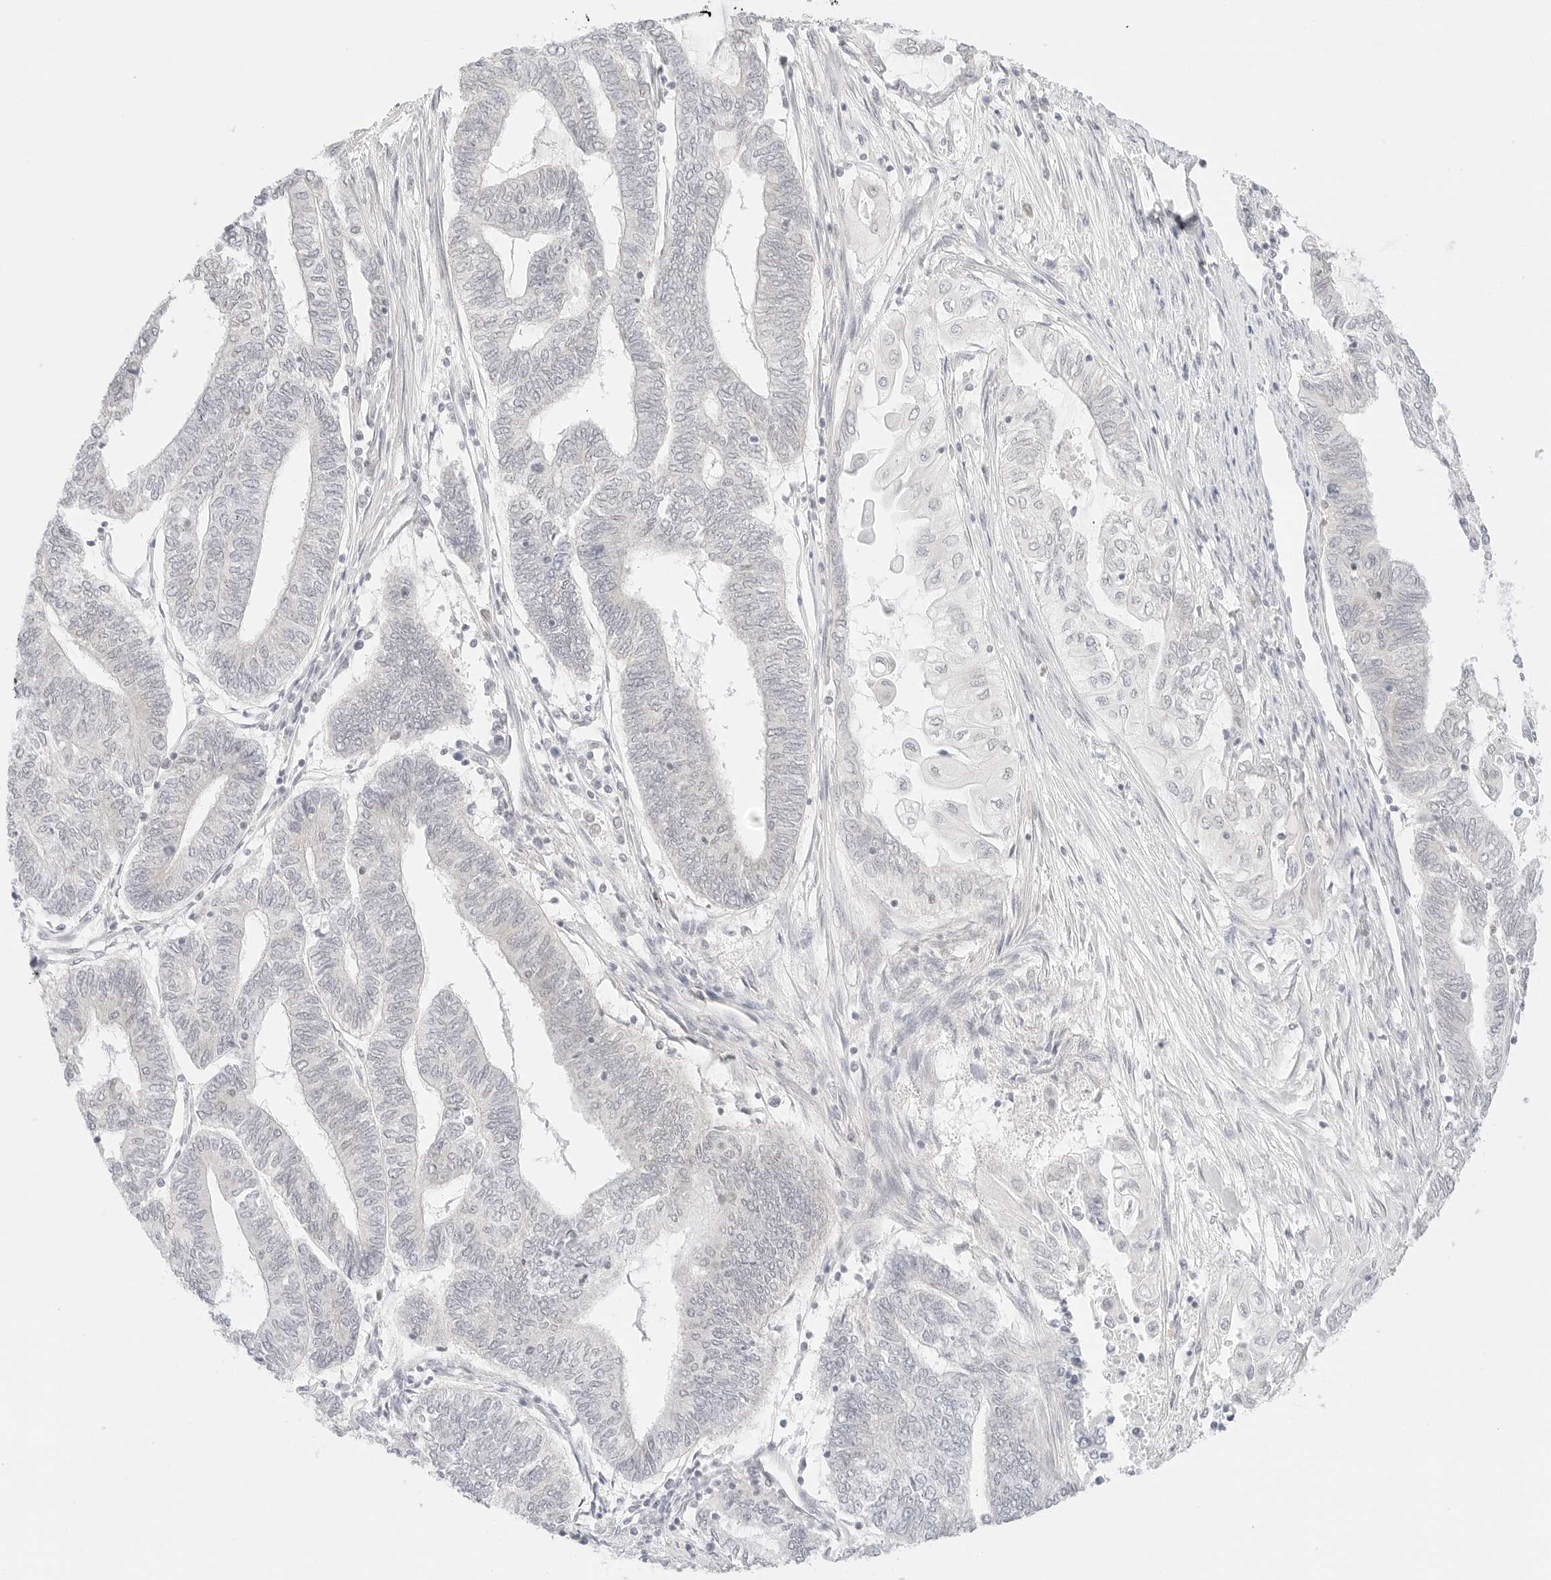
{"staining": {"intensity": "negative", "quantity": "none", "location": "none"}, "tissue": "endometrial cancer", "cell_type": "Tumor cells", "image_type": "cancer", "snomed": [{"axis": "morphology", "description": "Adenocarcinoma, NOS"}, {"axis": "topography", "description": "Uterus"}, {"axis": "topography", "description": "Endometrium"}], "caption": "There is no significant staining in tumor cells of endometrial cancer.", "gene": "GNAS", "patient": {"sex": "female", "age": 70}}